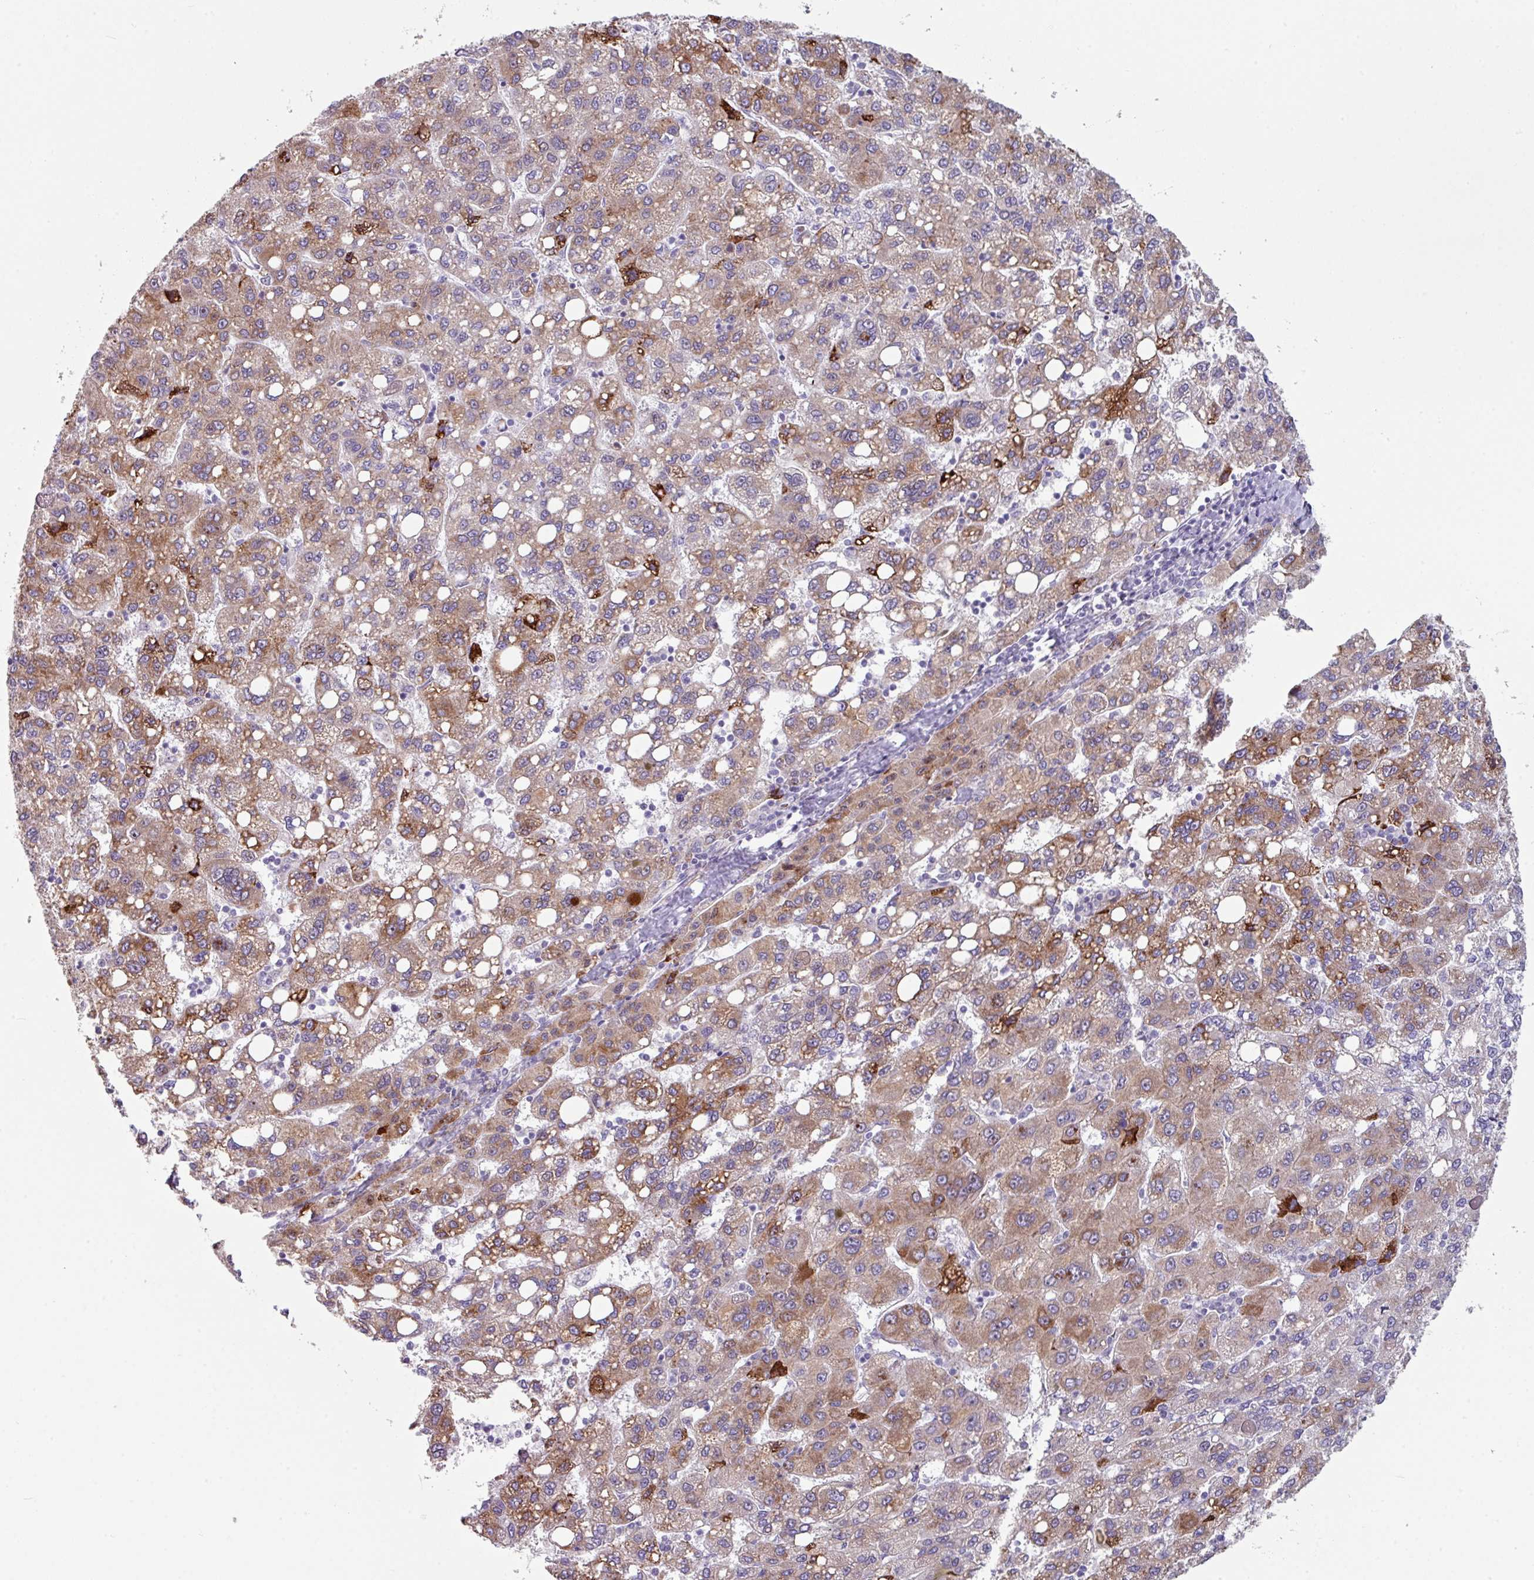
{"staining": {"intensity": "moderate", "quantity": "25%-75%", "location": "cytoplasmic/membranous"}, "tissue": "liver cancer", "cell_type": "Tumor cells", "image_type": "cancer", "snomed": [{"axis": "morphology", "description": "Carcinoma, Hepatocellular, NOS"}, {"axis": "topography", "description": "Liver"}], "caption": "Liver cancer was stained to show a protein in brown. There is medium levels of moderate cytoplasmic/membranous positivity in about 25%-75% of tumor cells.", "gene": "BMS1", "patient": {"sex": "female", "age": 82}}